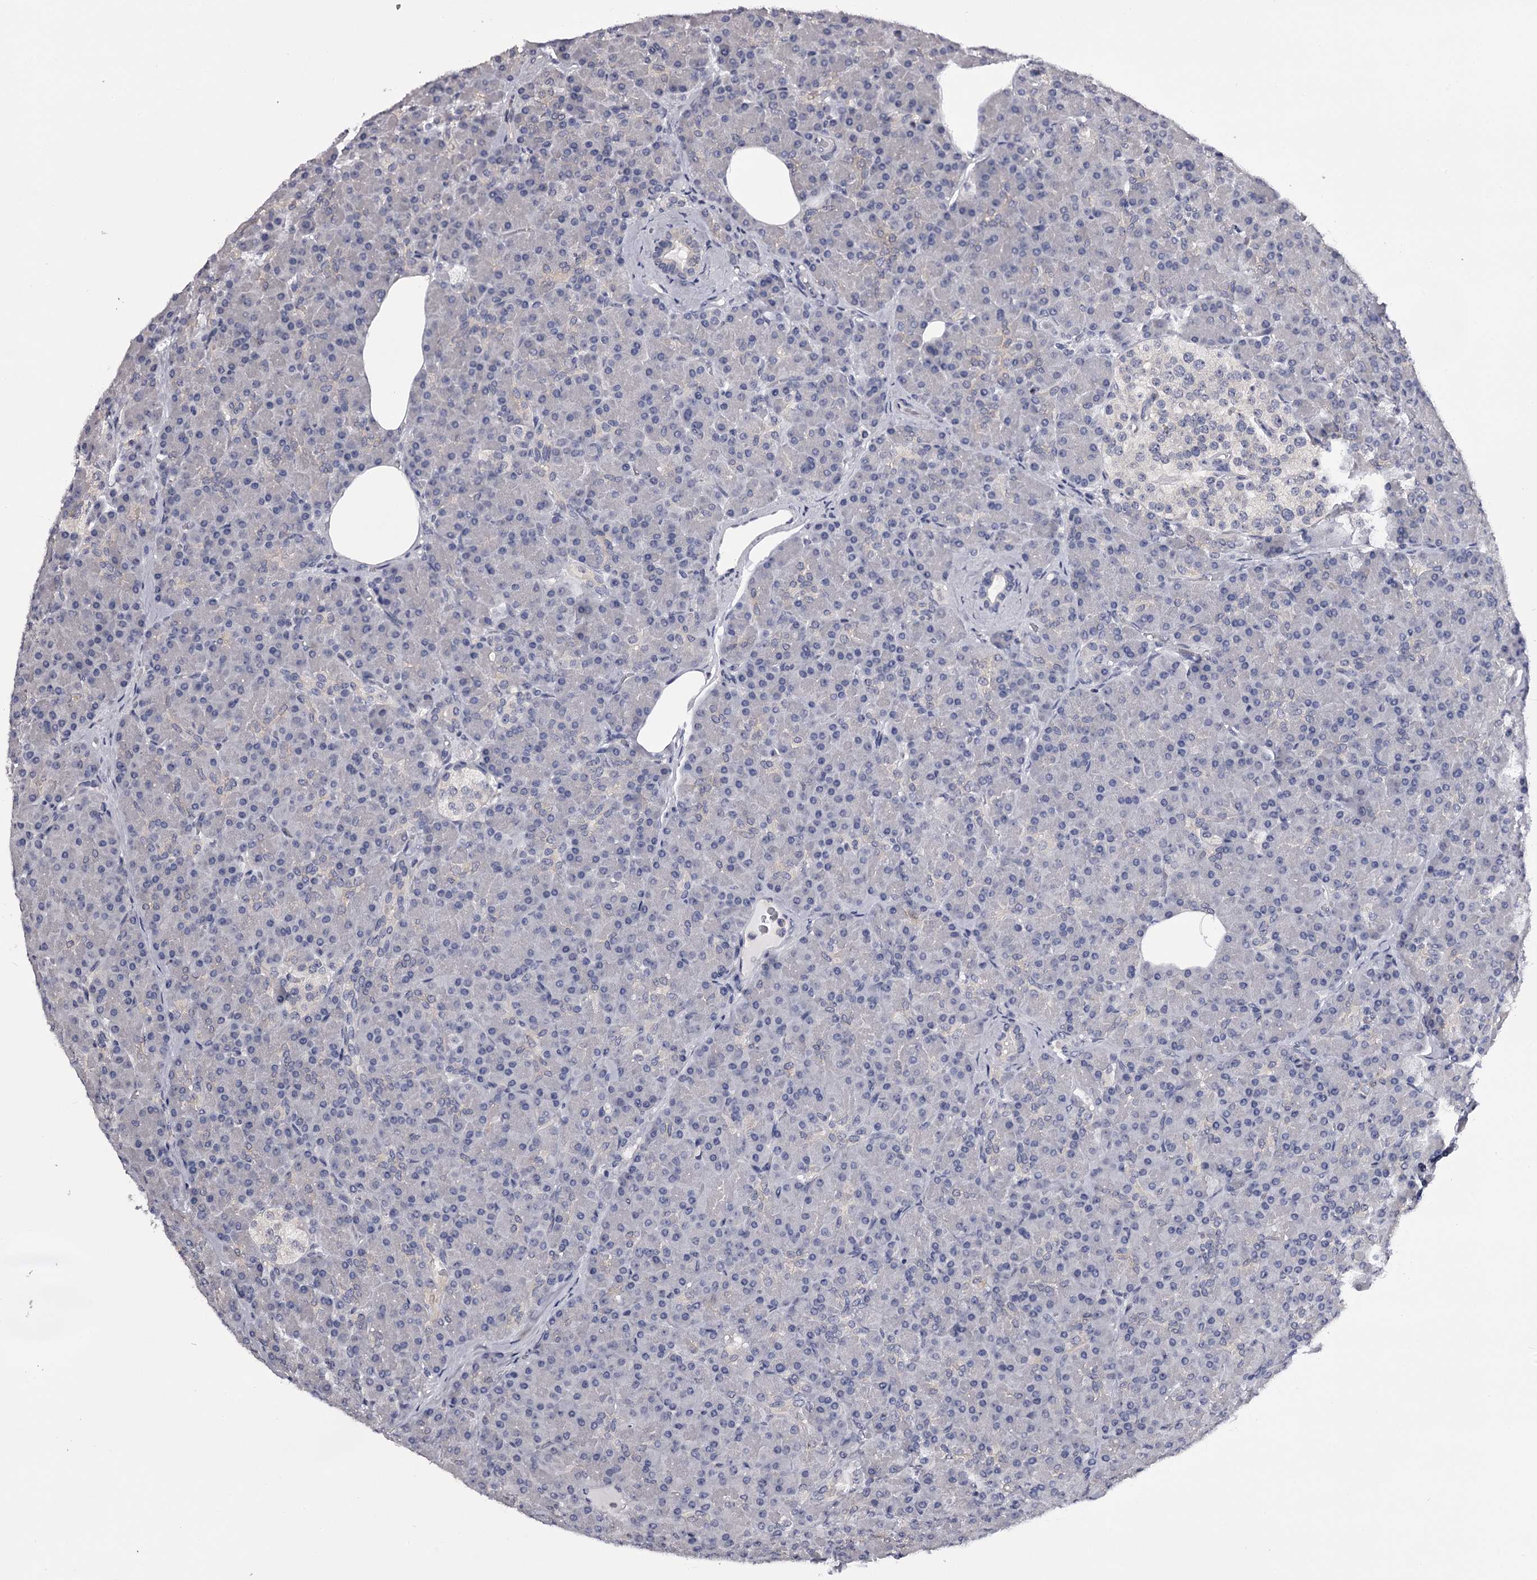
{"staining": {"intensity": "negative", "quantity": "none", "location": "none"}, "tissue": "pancreas", "cell_type": "Exocrine glandular cells", "image_type": "normal", "snomed": [{"axis": "morphology", "description": "Normal tissue, NOS"}, {"axis": "topography", "description": "Pancreas"}], "caption": "Exocrine glandular cells show no significant positivity in benign pancreas. (Brightfield microscopy of DAB (3,3'-diaminobenzidine) IHC at high magnification).", "gene": "GSTO1", "patient": {"sex": "female", "age": 43}}